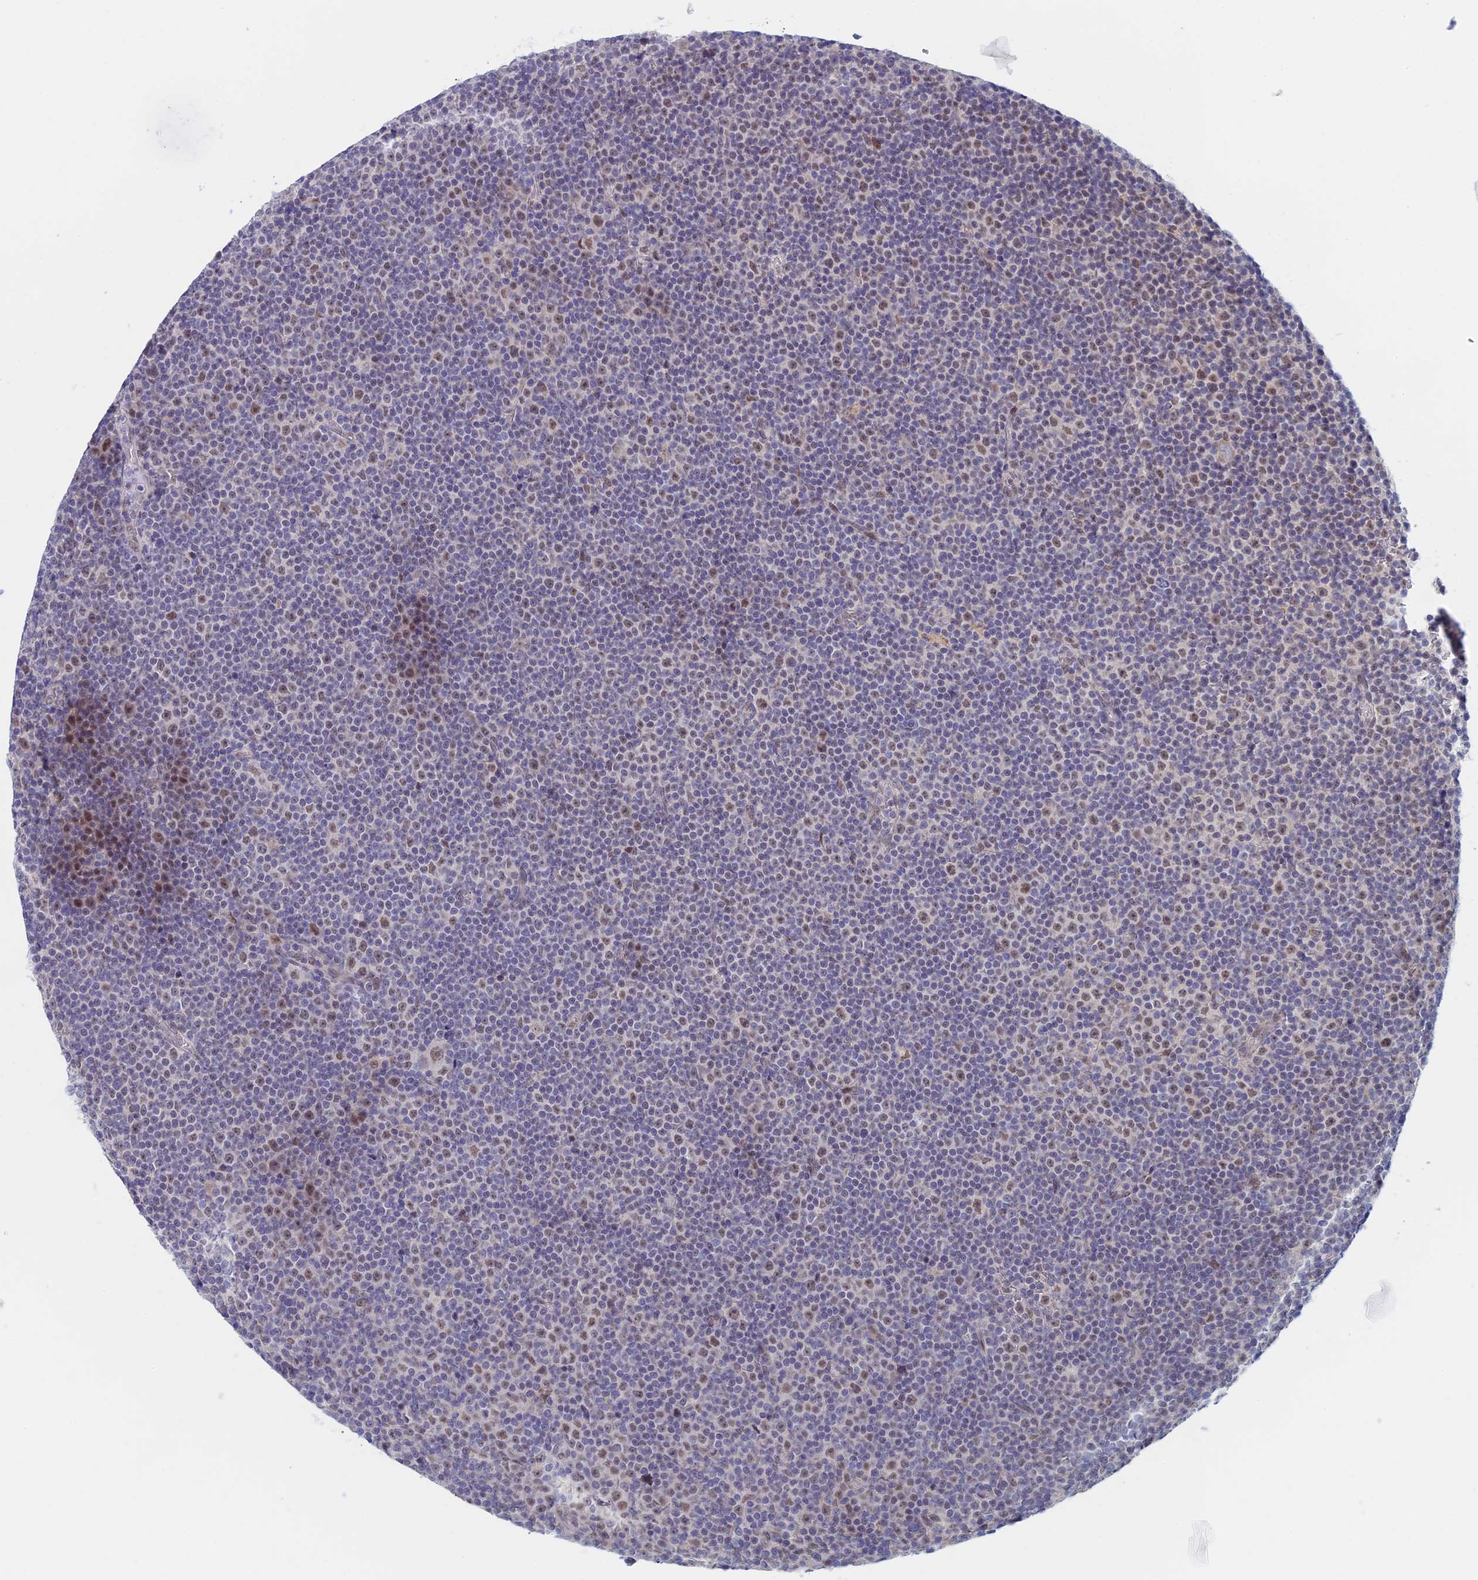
{"staining": {"intensity": "moderate", "quantity": "<25%", "location": "nuclear"}, "tissue": "lymphoma", "cell_type": "Tumor cells", "image_type": "cancer", "snomed": [{"axis": "morphology", "description": "Malignant lymphoma, non-Hodgkin's type, Low grade"}, {"axis": "topography", "description": "Lymph node"}], "caption": "Malignant lymphoma, non-Hodgkin's type (low-grade) was stained to show a protein in brown. There is low levels of moderate nuclear expression in approximately <25% of tumor cells.", "gene": "ZUP1", "patient": {"sex": "female", "age": 67}}